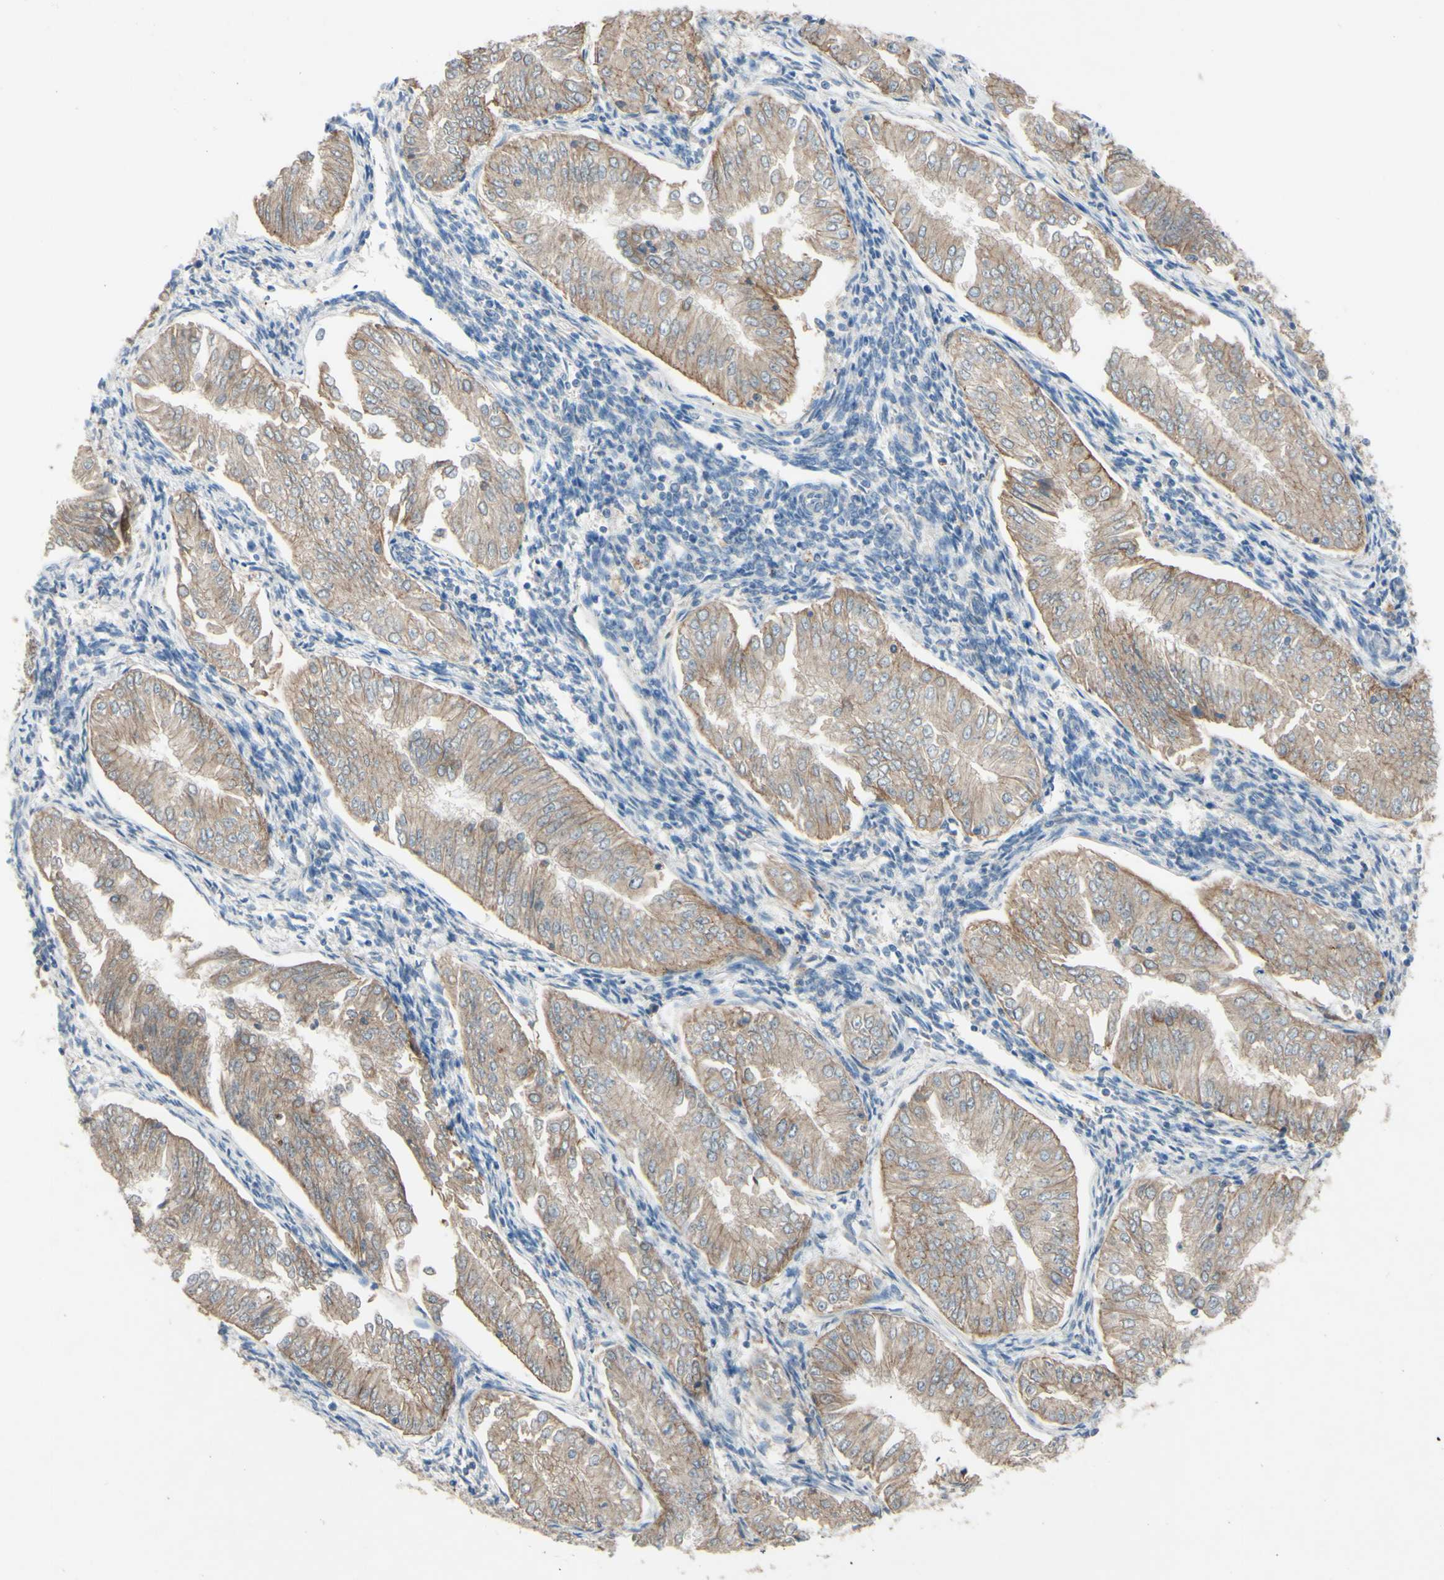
{"staining": {"intensity": "moderate", "quantity": ">75%", "location": "cytoplasmic/membranous"}, "tissue": "endometrial cancer", "cell_type": "Tumor cells", "image_type": "cancer", "snomed": [{"axis": "morphology", "description": "Adenocarcinoma, NOS"}, {"axis": "topography", "description": "Endometrium"}], "caption": "Immunohistochemical staining of human endometrial adenocarcinoma exhibits medium levels of moderate cytoplasmic/membranous protein positivity in about >75% of tumor cells. (DAB IHC, brown staining for protein, blue staining for nuclei).", "gene": "CDCP1", "patient": {"sex": "female", "age": 53}}